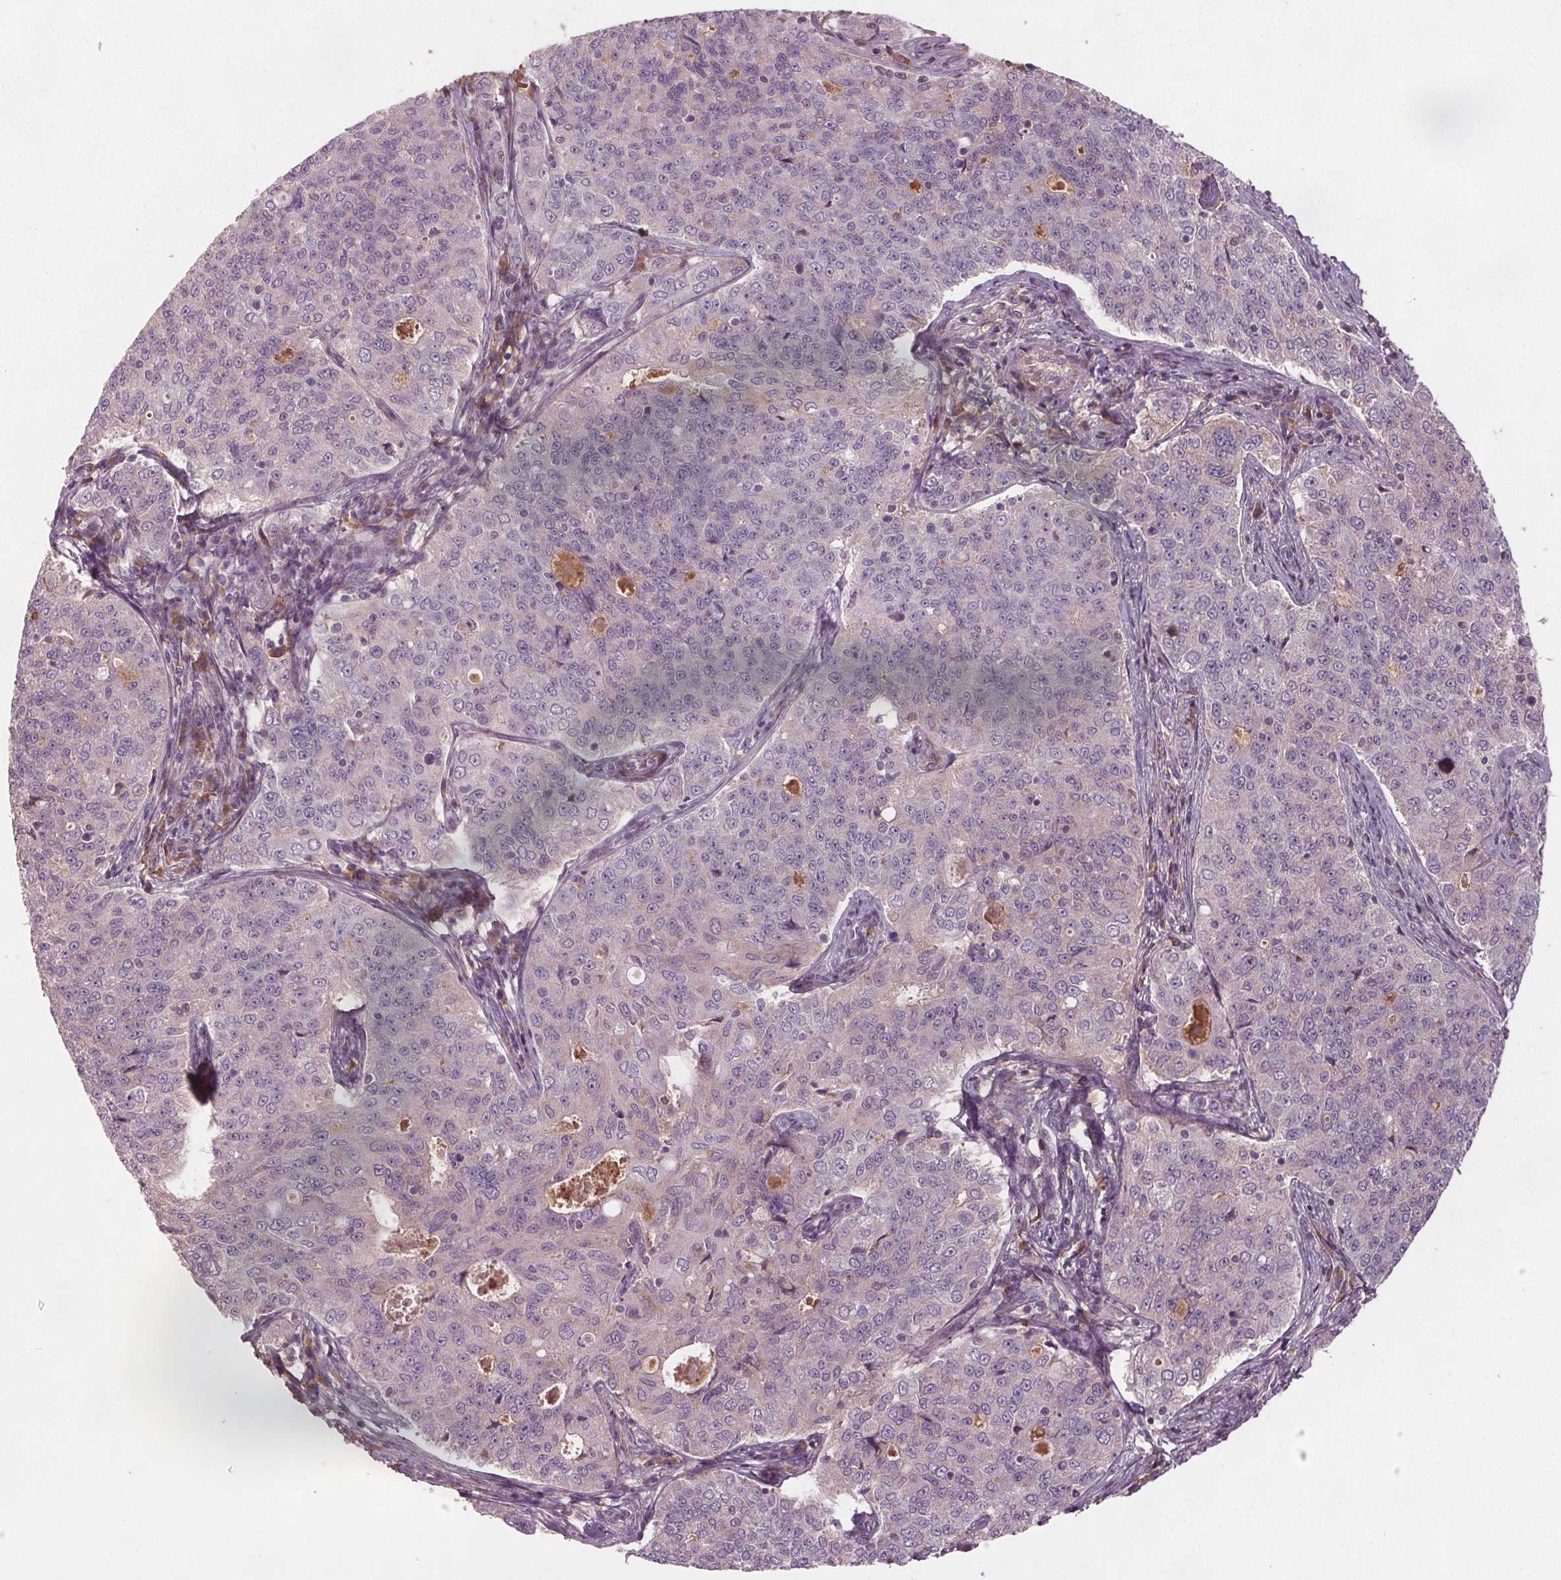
{"staining": {"intensity": "negative", "quantity": "none", "location": "none"}, "tissue": "endometrial cancer", "cell_type": "Tumor cells", "image_type": "cancer", "snomed": [{"axis": "morphology", "description": "Adenocarcinoma, NOS"}, {"axis": "topography", "description": "Endometrium"}], "caption": "There is no significant staining in tumor cells of adenocarcinoma (endometrial).", "gene": "PDGFD", "patient": {"sex": "female", "age": 43}}